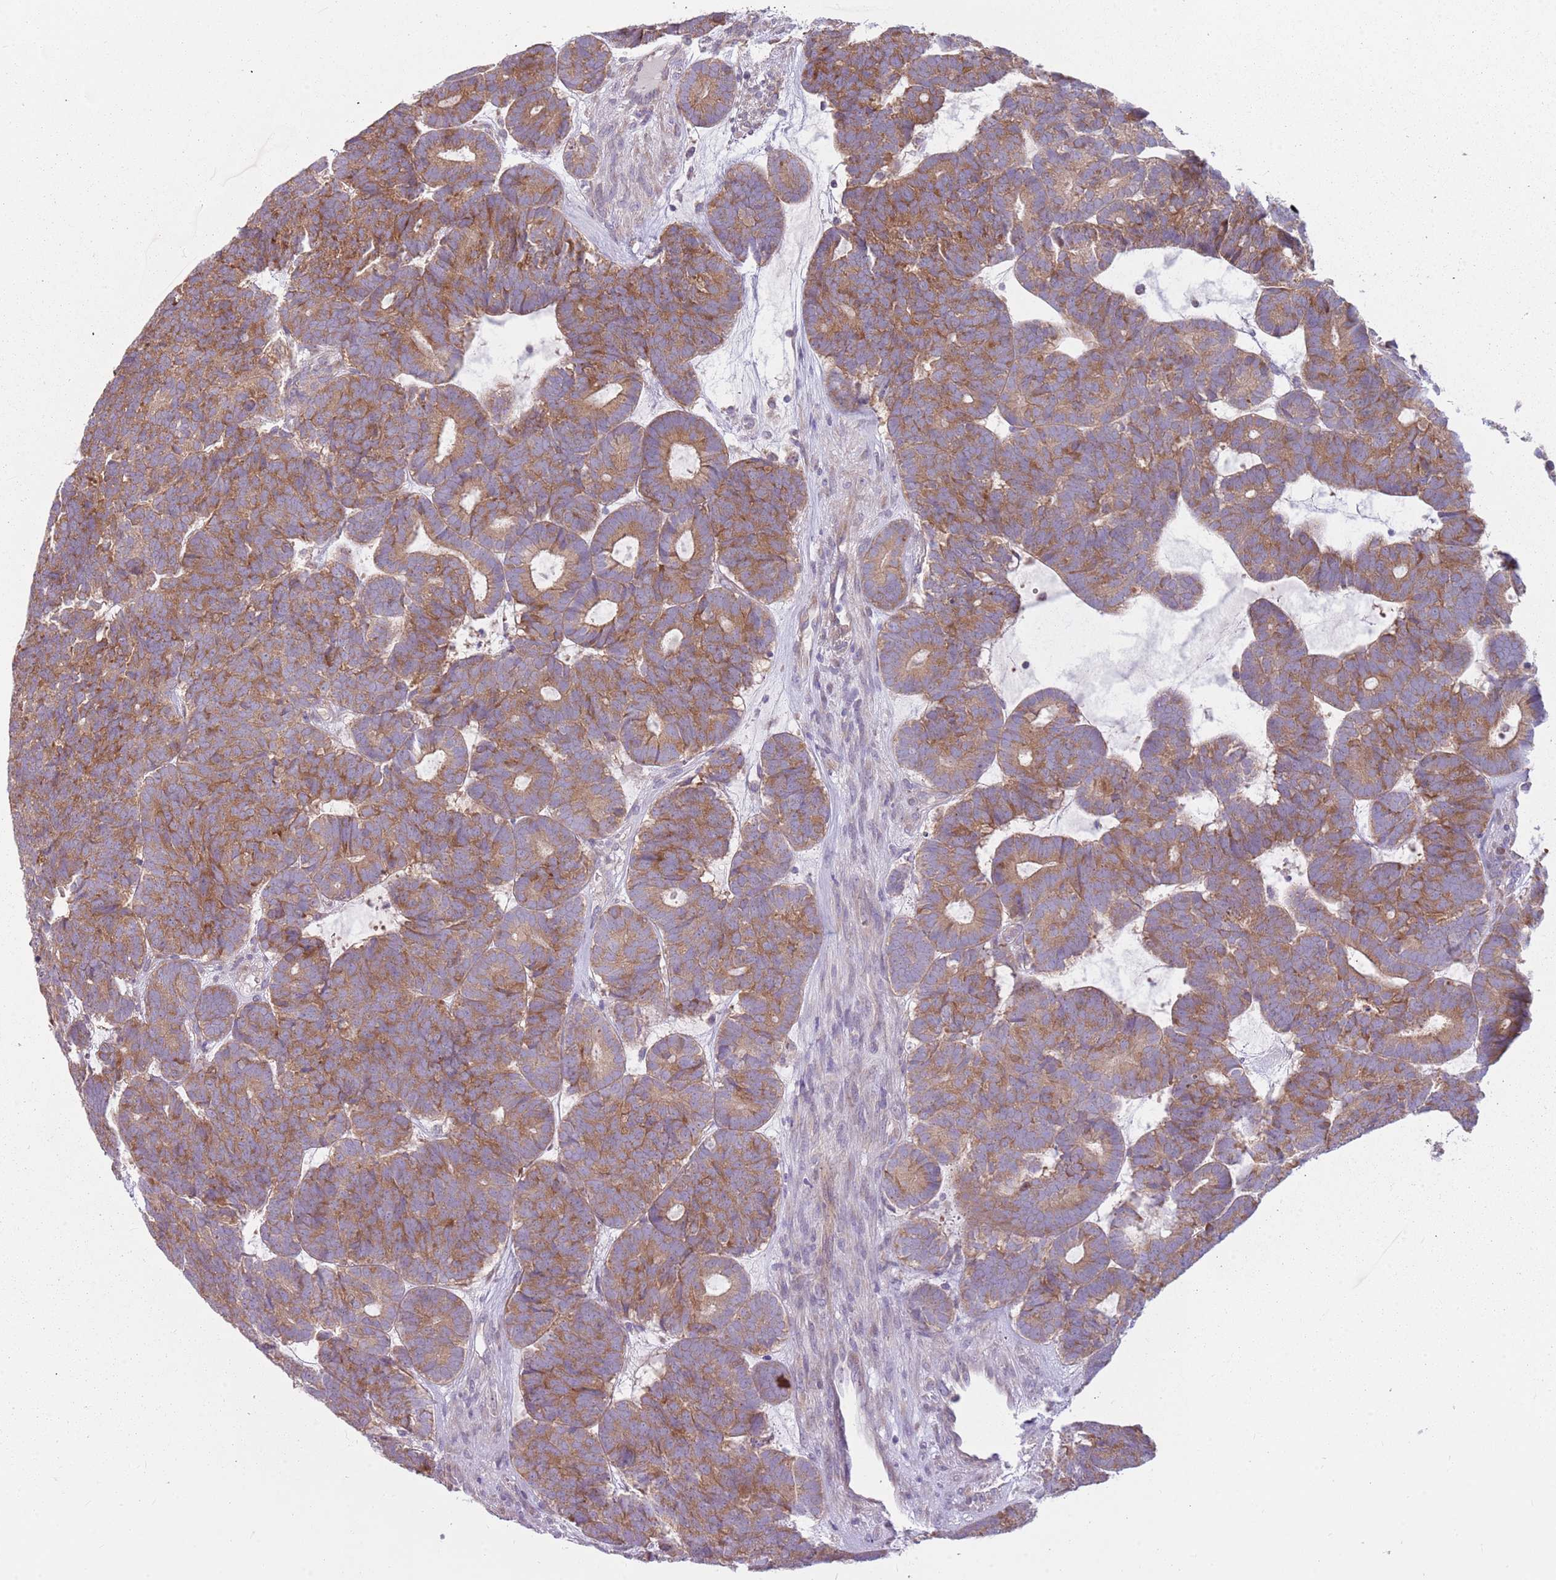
{"staining": {"intensity": "moderate", "quantity": ">75%", "location": "cytoplasmic/membranous"}, "tissue": "head and neck cancer", "cell_type": "Tumor cells", "image_type": "cancer", "snomed": [{"axis": "morphology", "description": "Adenocarcinoma, NOS"}, {"axis": "topography", "description": "Head-Neck"}], "caption": "Immunohistochemistry (DAB) staining of head and neck cancer displays moderate cytoplasmic/membranous protein staining in about >75% of tumor cells.", "gene": "HSPA14", "patient": {"sex": "female", "age": 81}}